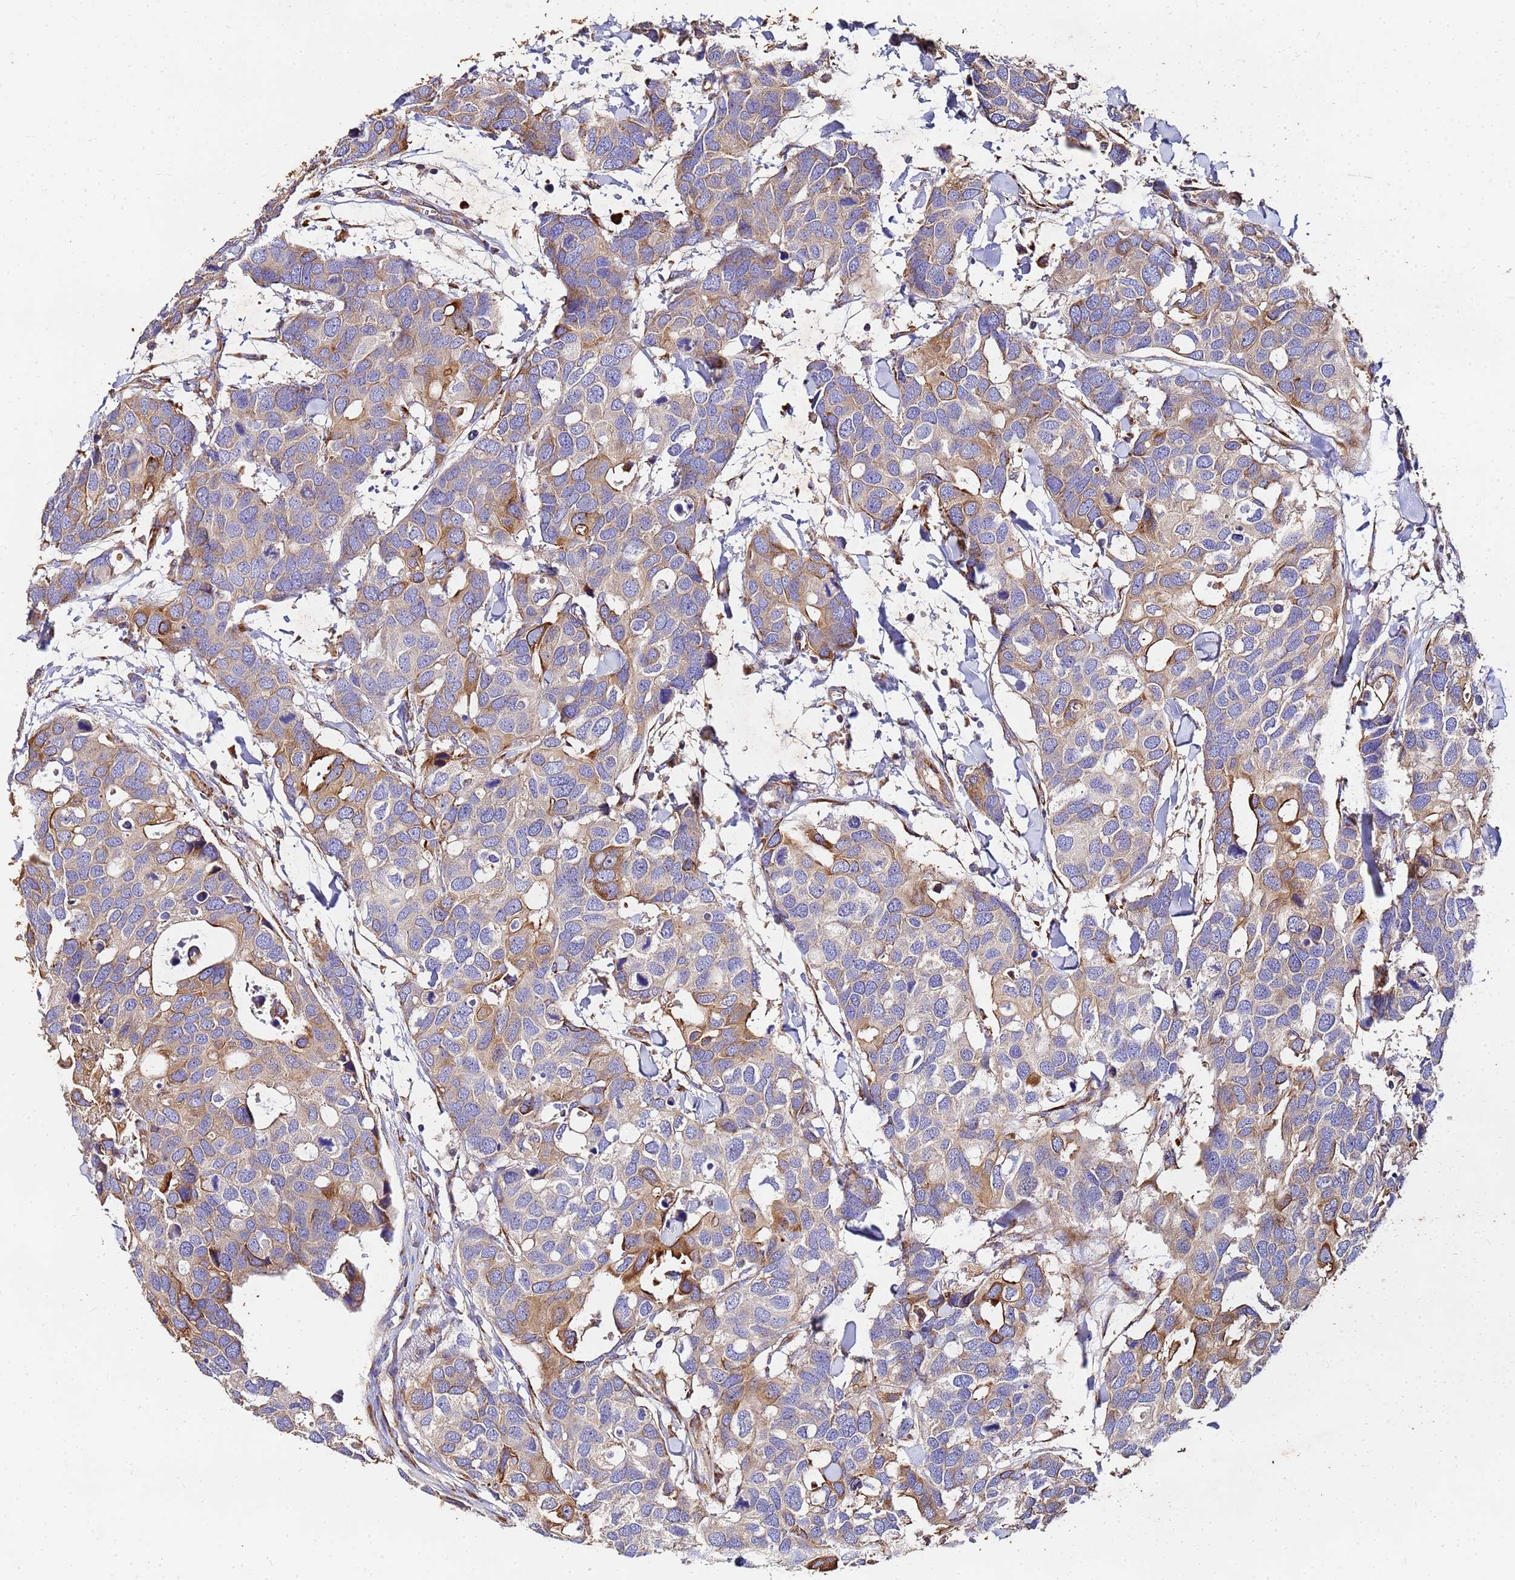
{"staining": {"intensity": "moderate", "quantity": "<25%", "location": "cytoplasmic/membranous"}, "tissue": "breast cancer", "cell_type": "Tumor cells", "image_type": "cancer", "snomed": [{"axis": "morphology", "description": "Duct carcinoma"}, {"axis": "topography", "description": "Breast"}], "caption": "Tumor cells show moderate cytoplasmic/membranous staining in approximately <25% of cells in breast invasive ductal carcinoma. The staining was performed using DAB (3,3'-diaminobenzidine), with brown indicating positive protein expression. Nuclei are stained blue with hematoxylin.", "gene": "POM121", "patient": {"sex": "female", "age": 83}}